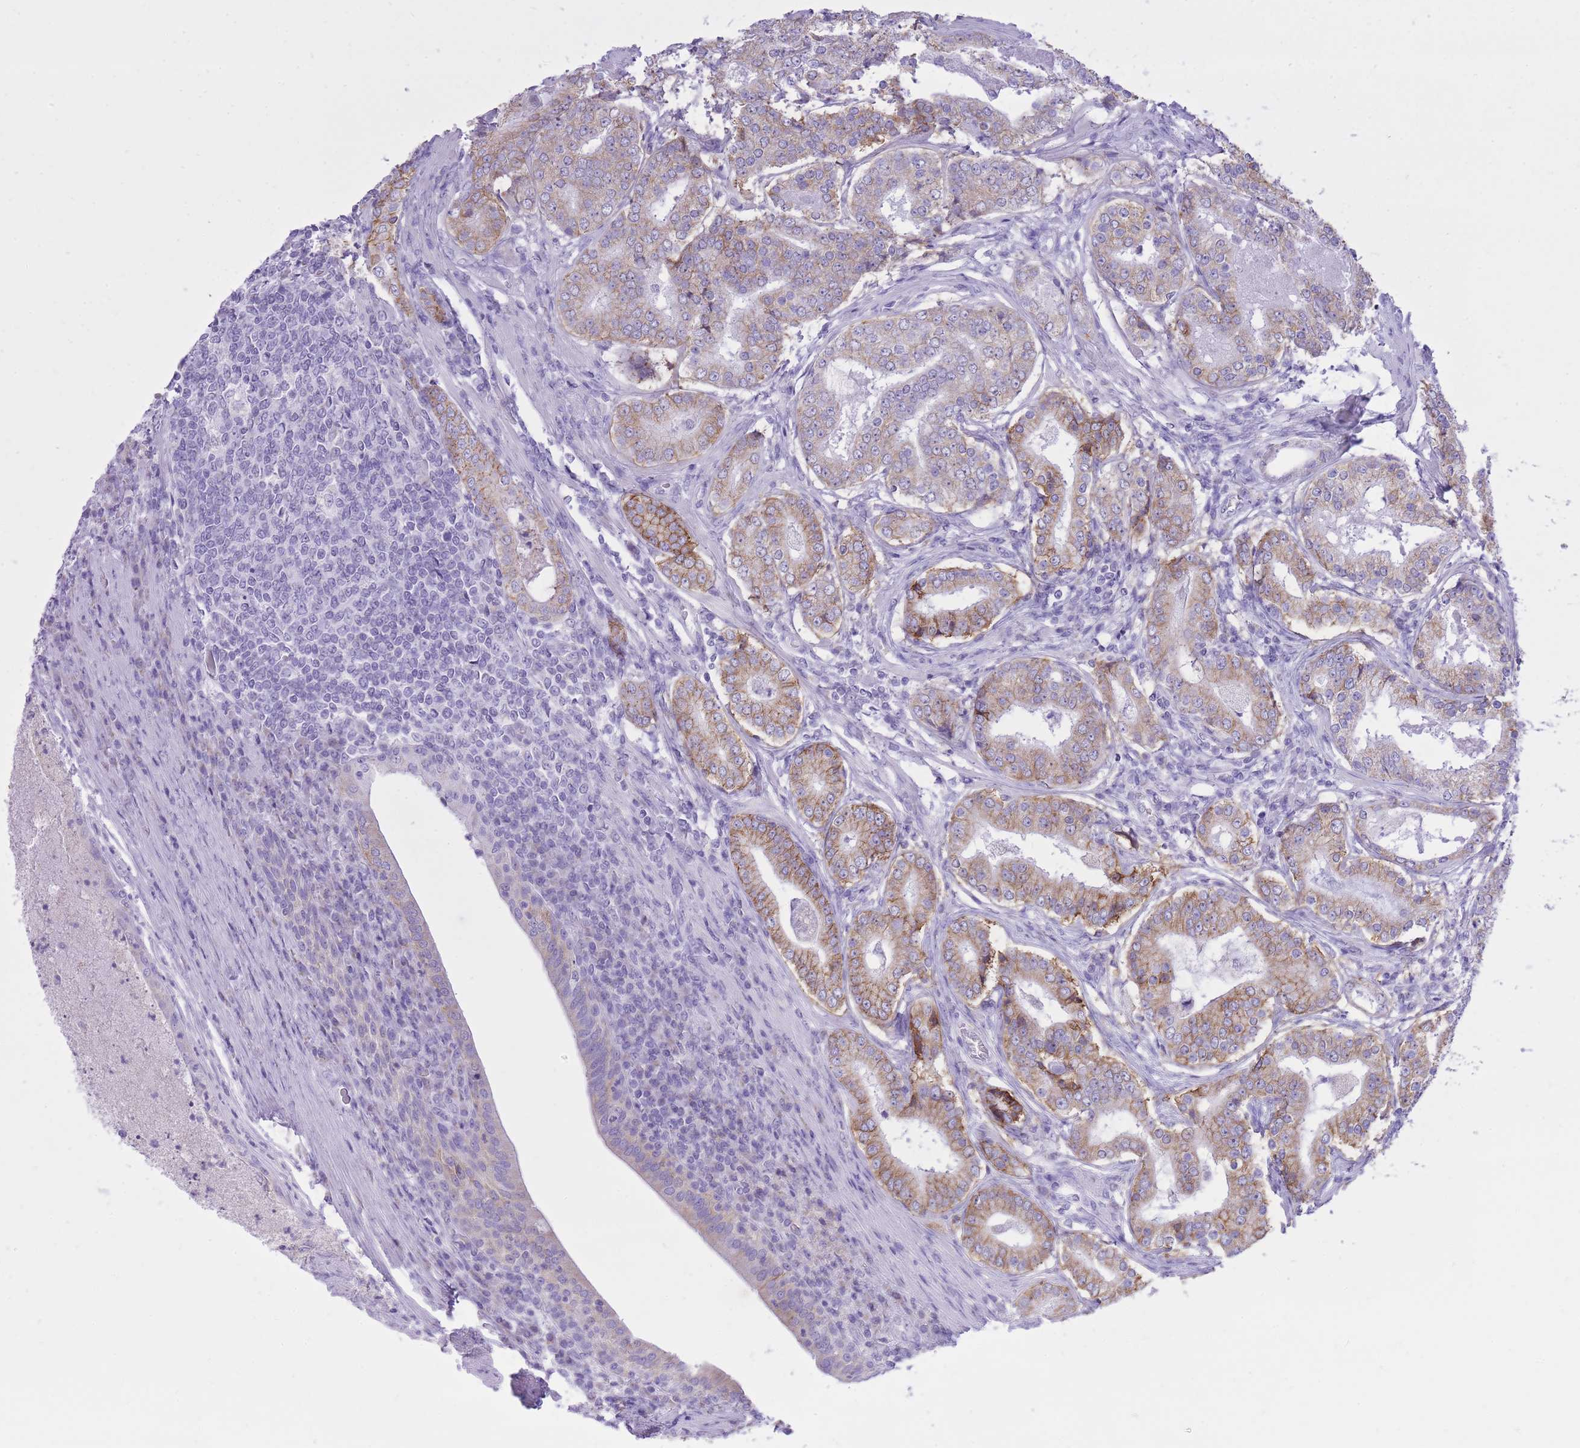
{"staining": {"intensity": "moderate", "quantity": "<25%", "location": "cytoplasmic/membranous"}, "tissue": "prostate cancer", "cell_type": "Tumor cells", "image_type": "cancer", "snomed": [{"axis": "morphology", "description": "Adenocarcinoma, Low grade"}, {"axis": "topography", "description": "Prostate"}], "caption": "Immunohistochemistry of human low-grade adenocarcinoma (prostate) demonstrates low levels of moderate cytoplasmic/membranous staining in about <25% of tumor cells.", "gene": "SLC4A4", "patient": {"sex": "male", "age": 68}}